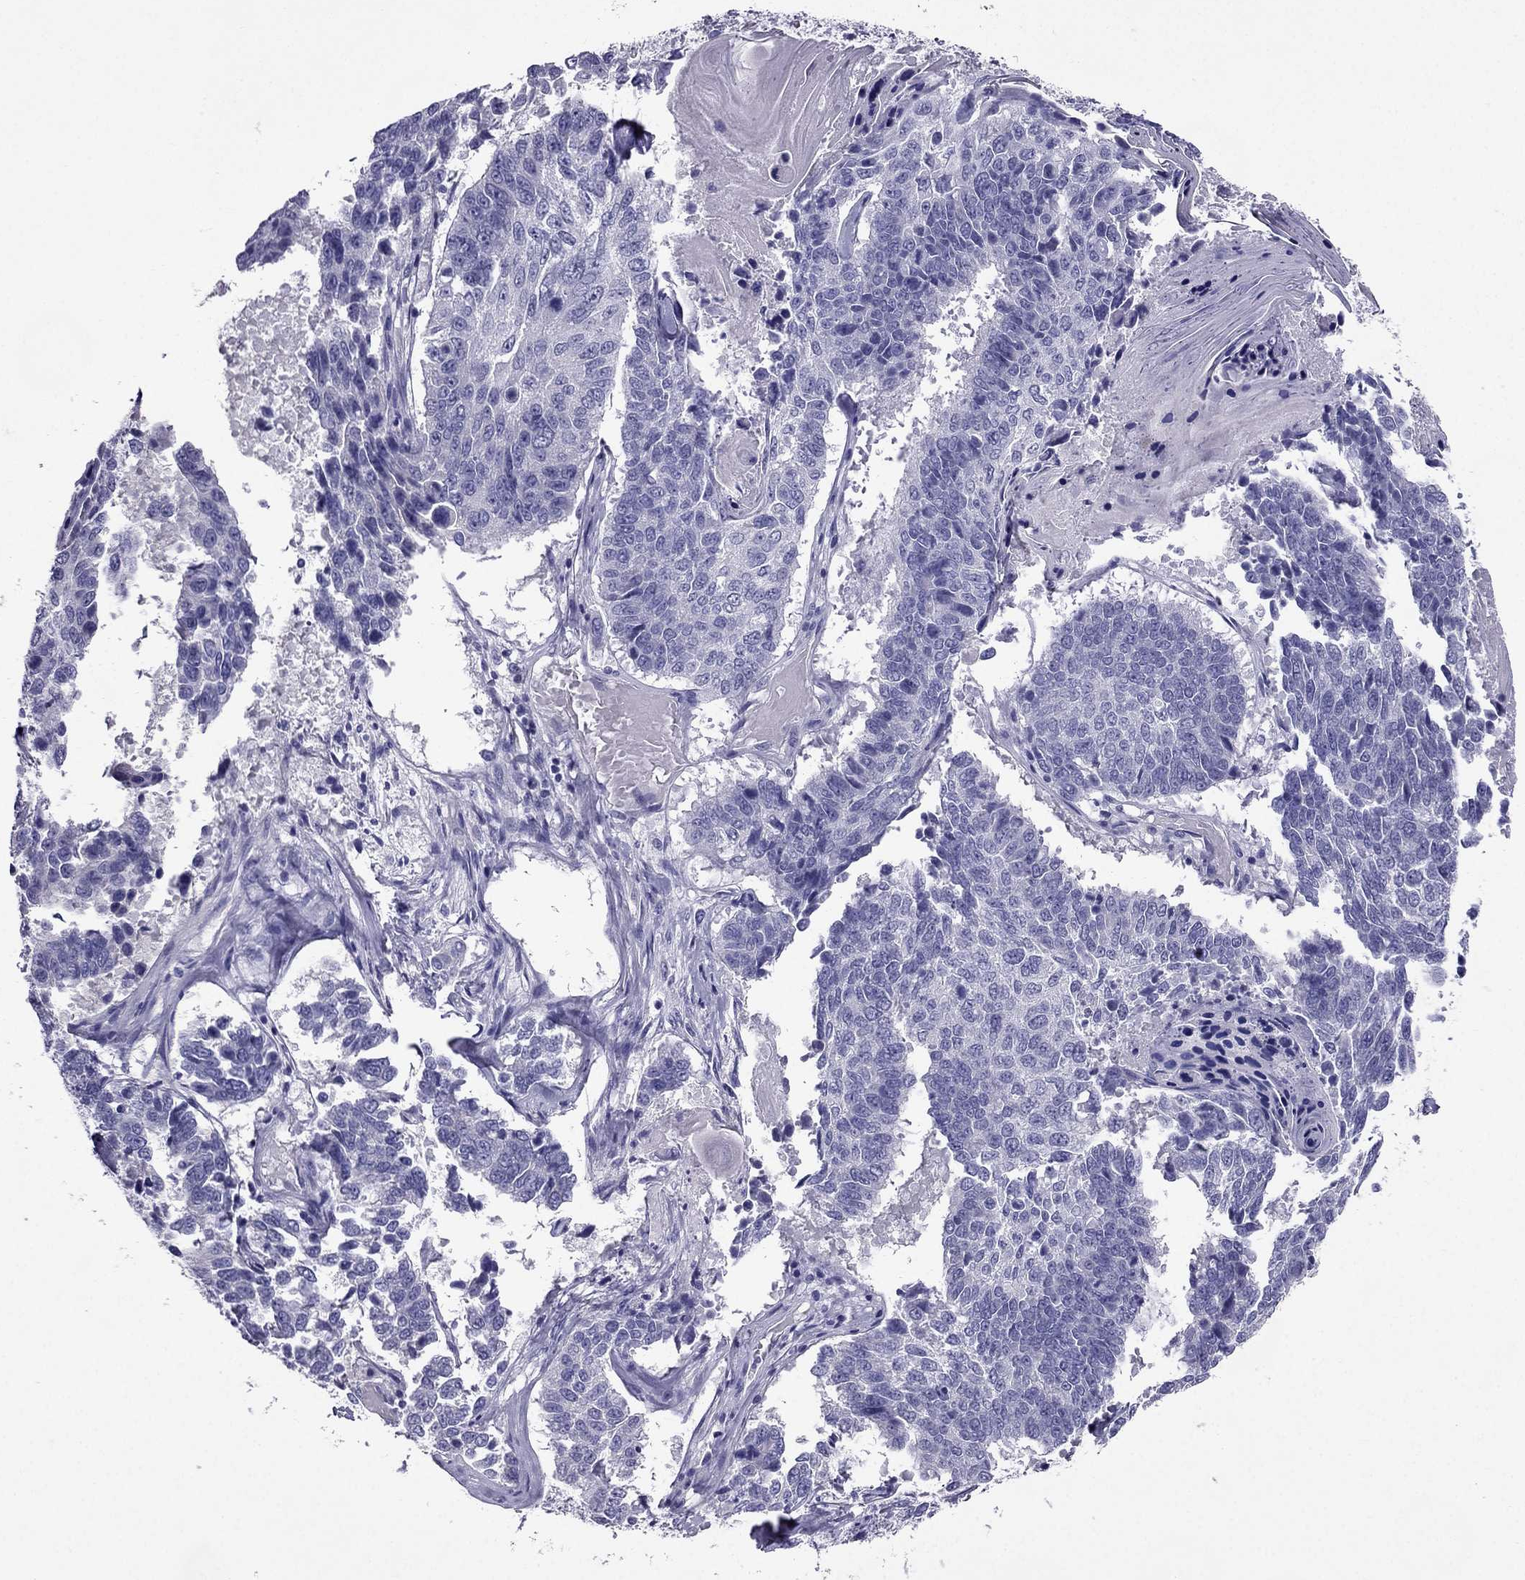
{"staining": {"intensity": "negative", "quantity": "none", "location": "none"}, "tissue": "lung cancer", "cell_type": "Tumor cells", "image_type": "cancer", "snomed": [{"axis": "morphology", "description": "Squamous cell carcinoma, NOS"}, {"axis": "topography", "description": "Lung"}], "caption": "Human lung cancer (squamous cell carcinoma) stained for a protein using IHC displays no expression in tumor cells.", "gene": "ZNF541", "patient": {"sex": "male", "age": 73}}